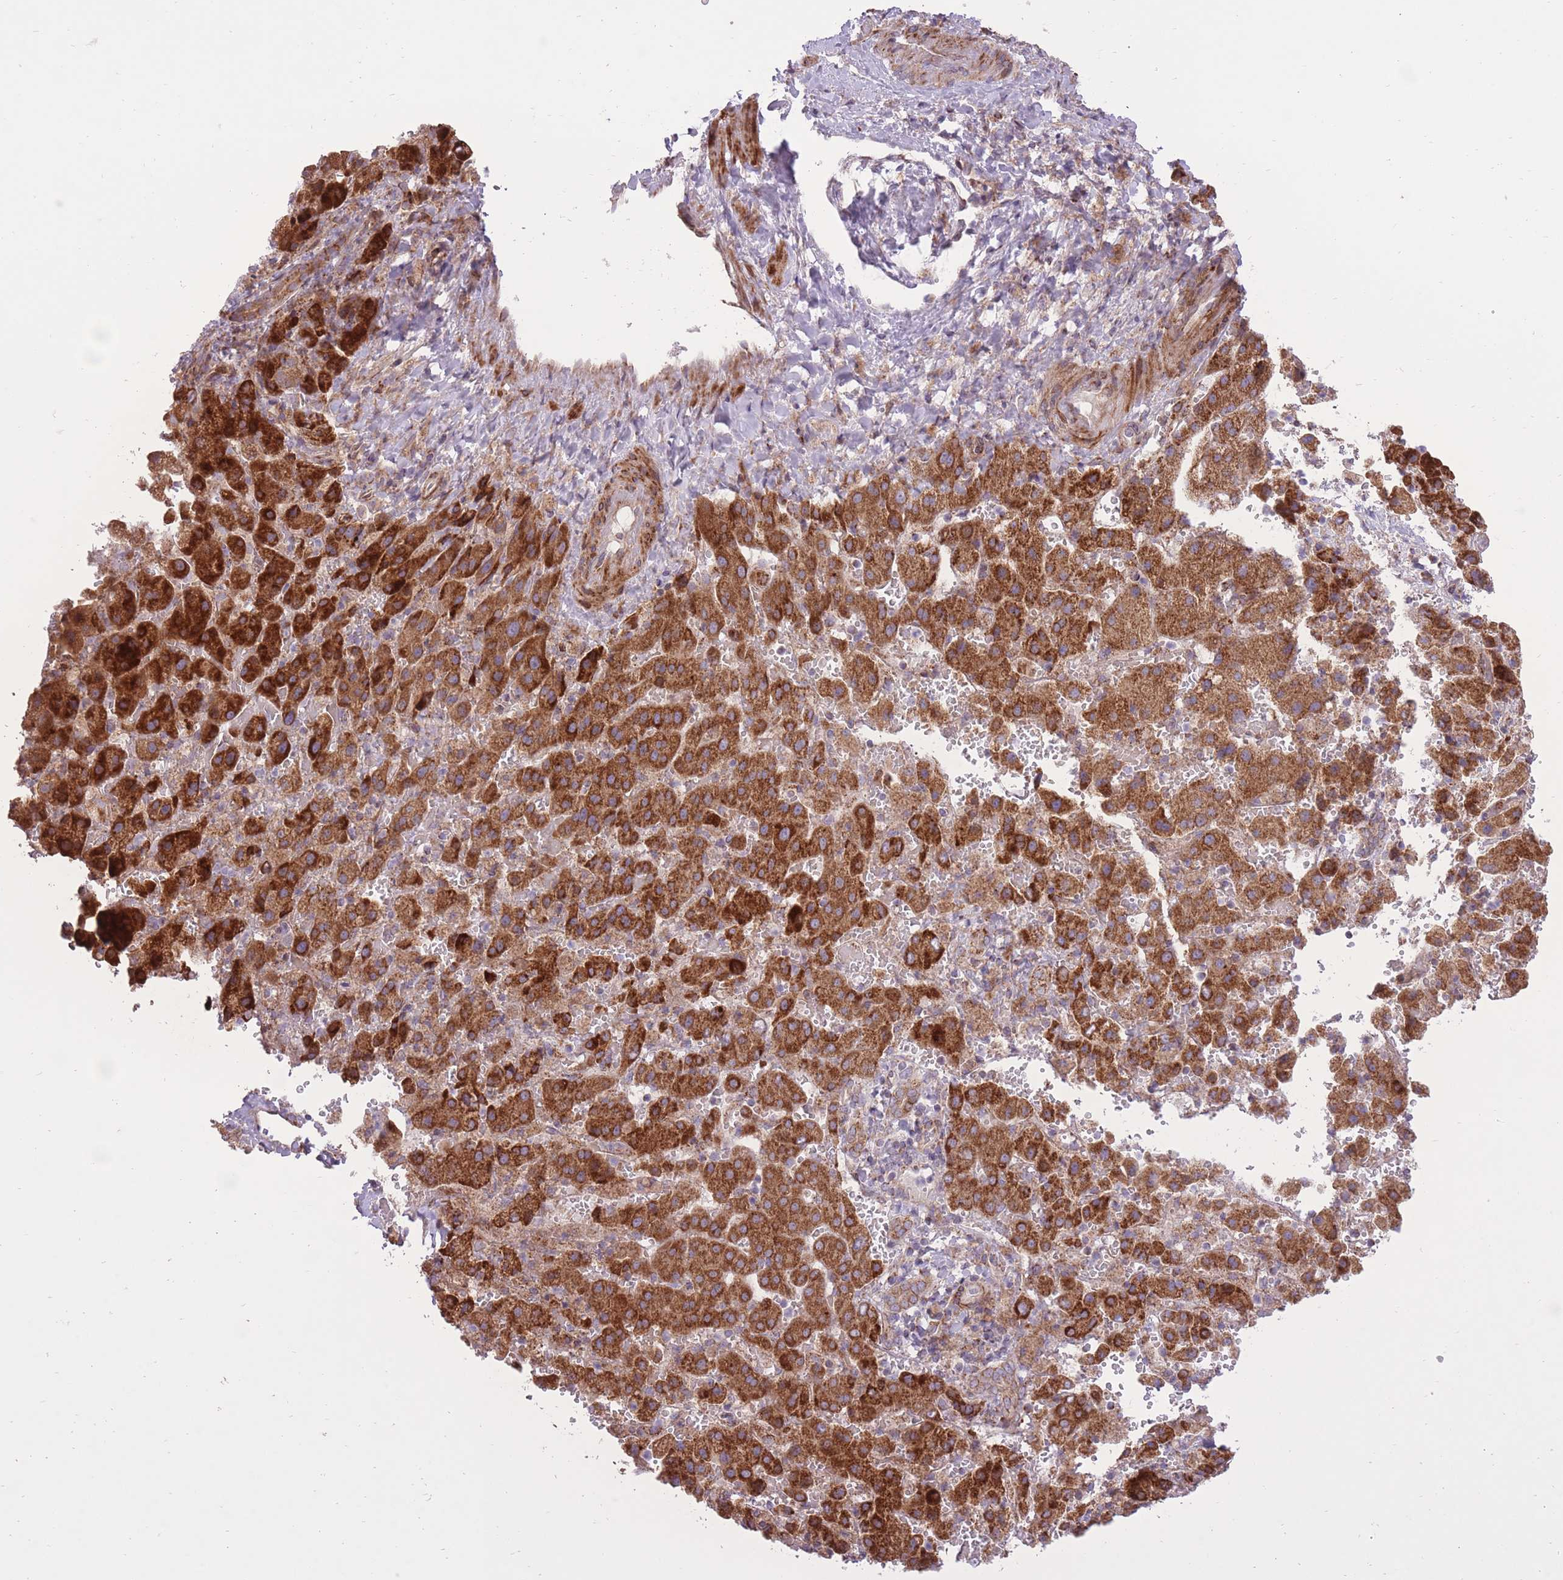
{"staining": {"intensity": "strong", "quantity": ">75%", "location": "cytoplasmic/membranous"}, "tissue": "liver cancer", "cell_type": "Tumor cells", "image_type": "cancer", "snomed": [{"axis": "morphology", "description": "Carcinoma, Hepatocellular, NOS"}, {"axis": "topography", "description": "Liver"}], "caption": "Liver hepatocellular carcinoma stained with a brown dye displays strong cytoplasmic/membranous positive positivity in about >75% of tumor cells.", "gene": "SLC4A4", "patient": {"sex": "female", "age": 58}}